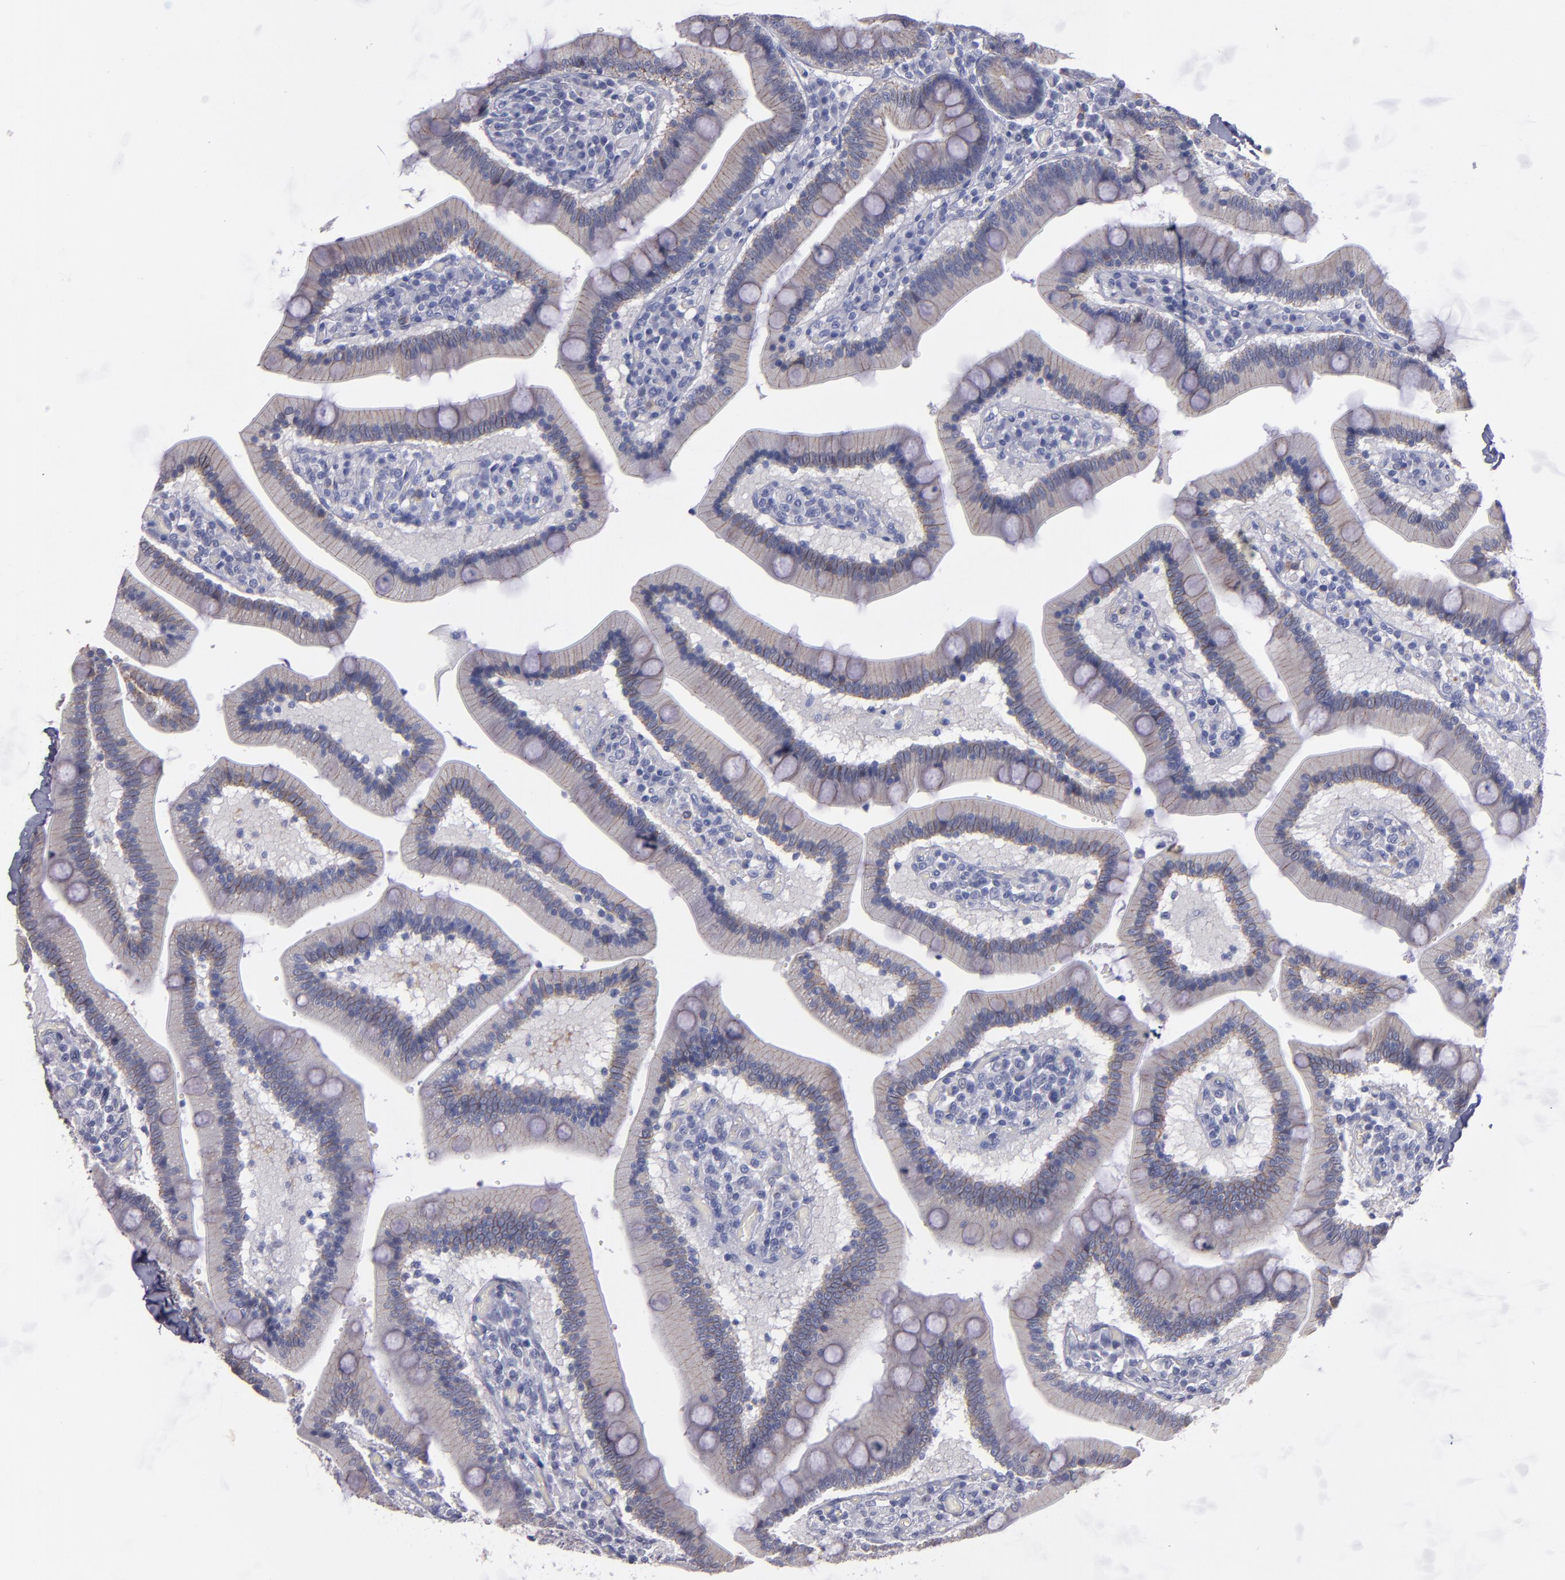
{"staining": {"intensity": "weak", "quantity": ">75%", "location": "cytoplasmic/membranous"}, "tissue": "duodenum", "cell_type": "Glandular cells", "image_type": "normal", "snomed": [{"axis": "morphology", "description": "Normal tissue, NOS"}, {"axis": "topography", "description": "Duodenum"}], "caption": "IHC image of normal human duodenum stained for a protein (brown), which displays low levels of weak cytoplasmic/membranous expression in approximately >75% of glandular cells.", "gene": "CDH3", "patient": {"sex": "male", "age": 66}}